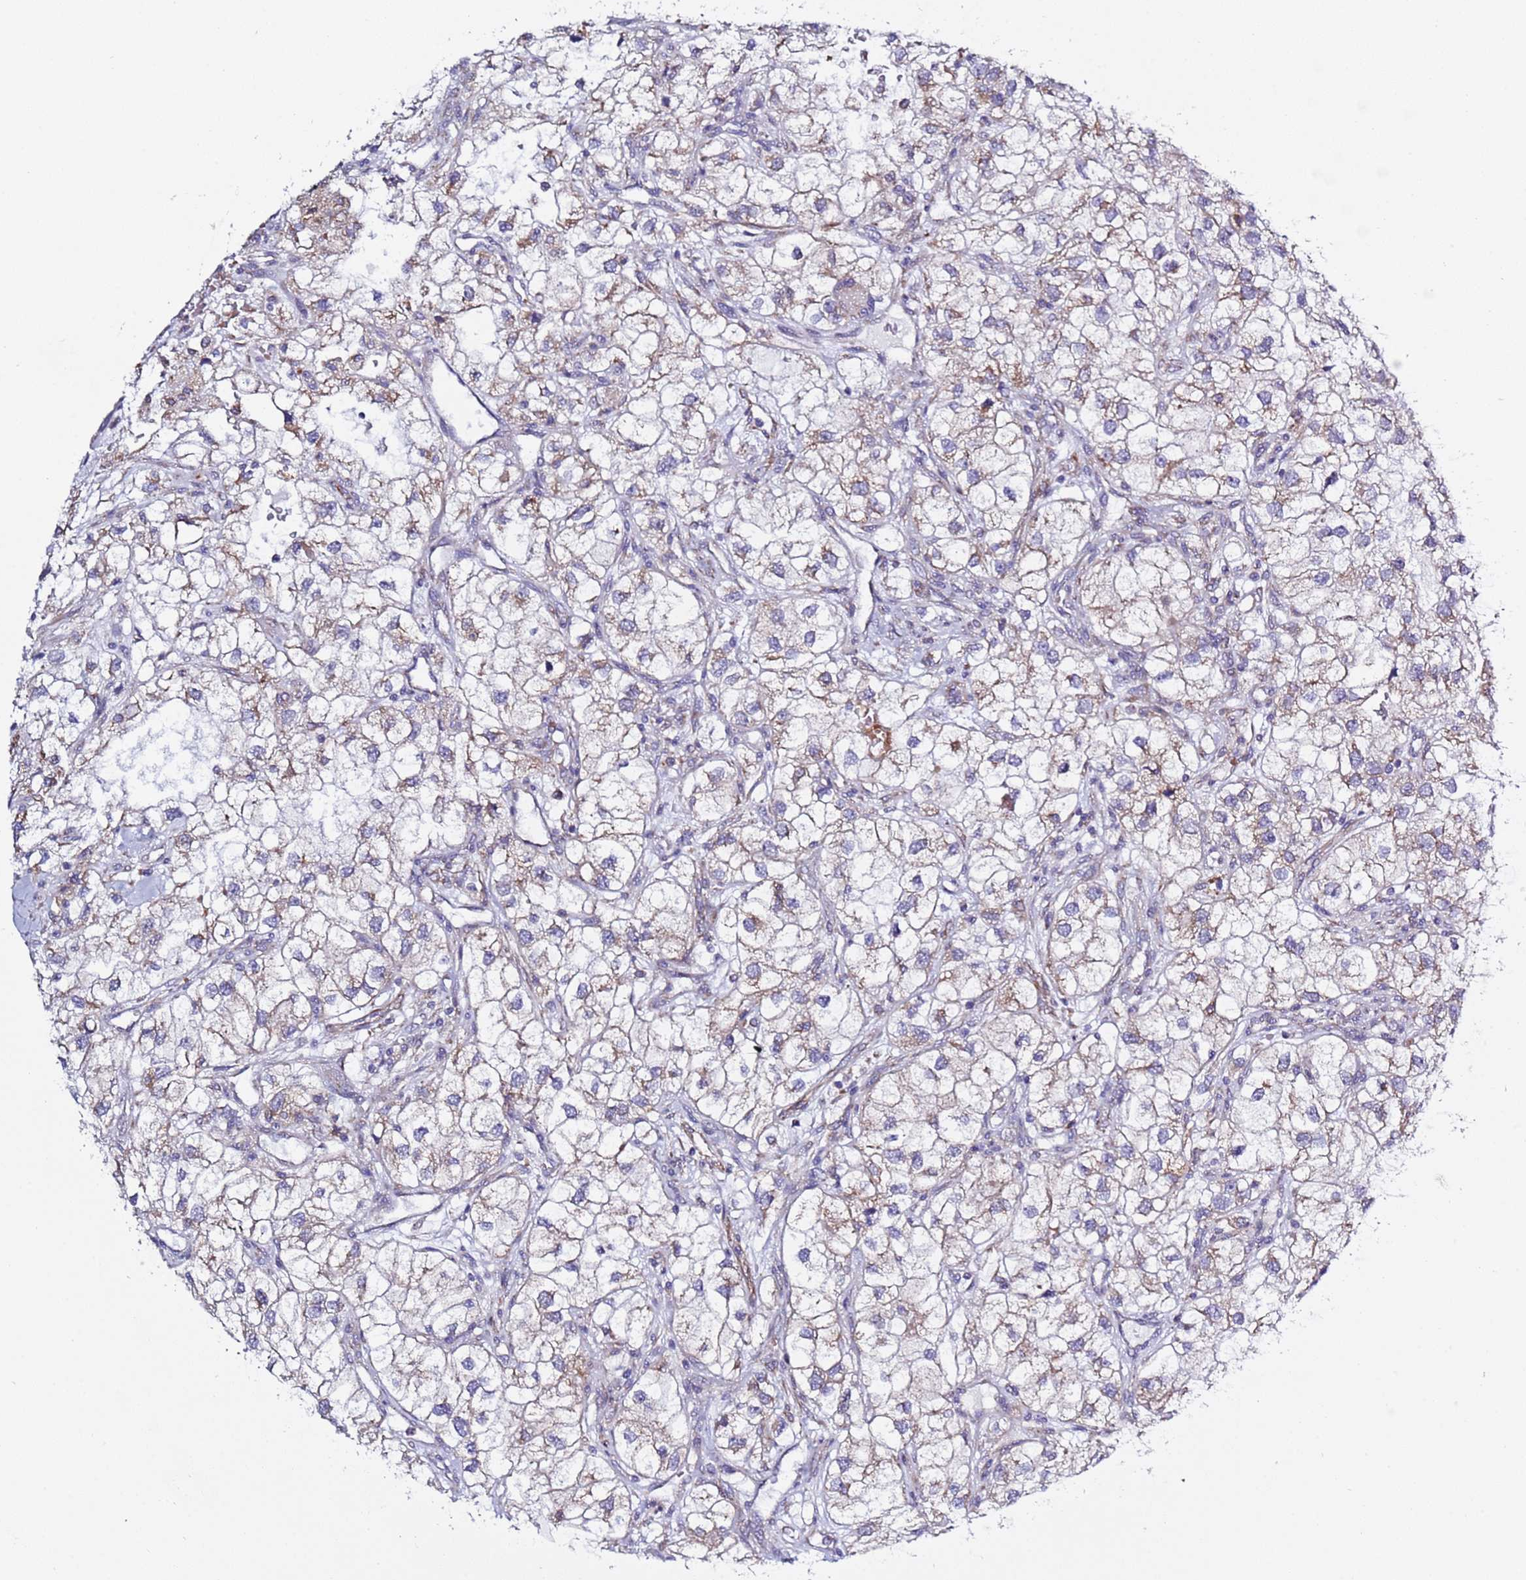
{"staining": {"intensity": "weak", "quantity": "<25%", "location": "cytoplasmic/membranous"}, "tissue": "renal cancer", "cell_type": "Tumor cells", "image_type": "cancer", "snomed": [{"axis": "morphology", "description": "Adenocarcinoma, NOS"}, {"axis": "topography", "description": "Kidney"}], "caption": "Renal cancer stained for a protein using immunohistochemistry exhibits no positivity tumor cells.", "gene": "ABHD17B", "patient": {"sex": "male", "age": 59}}